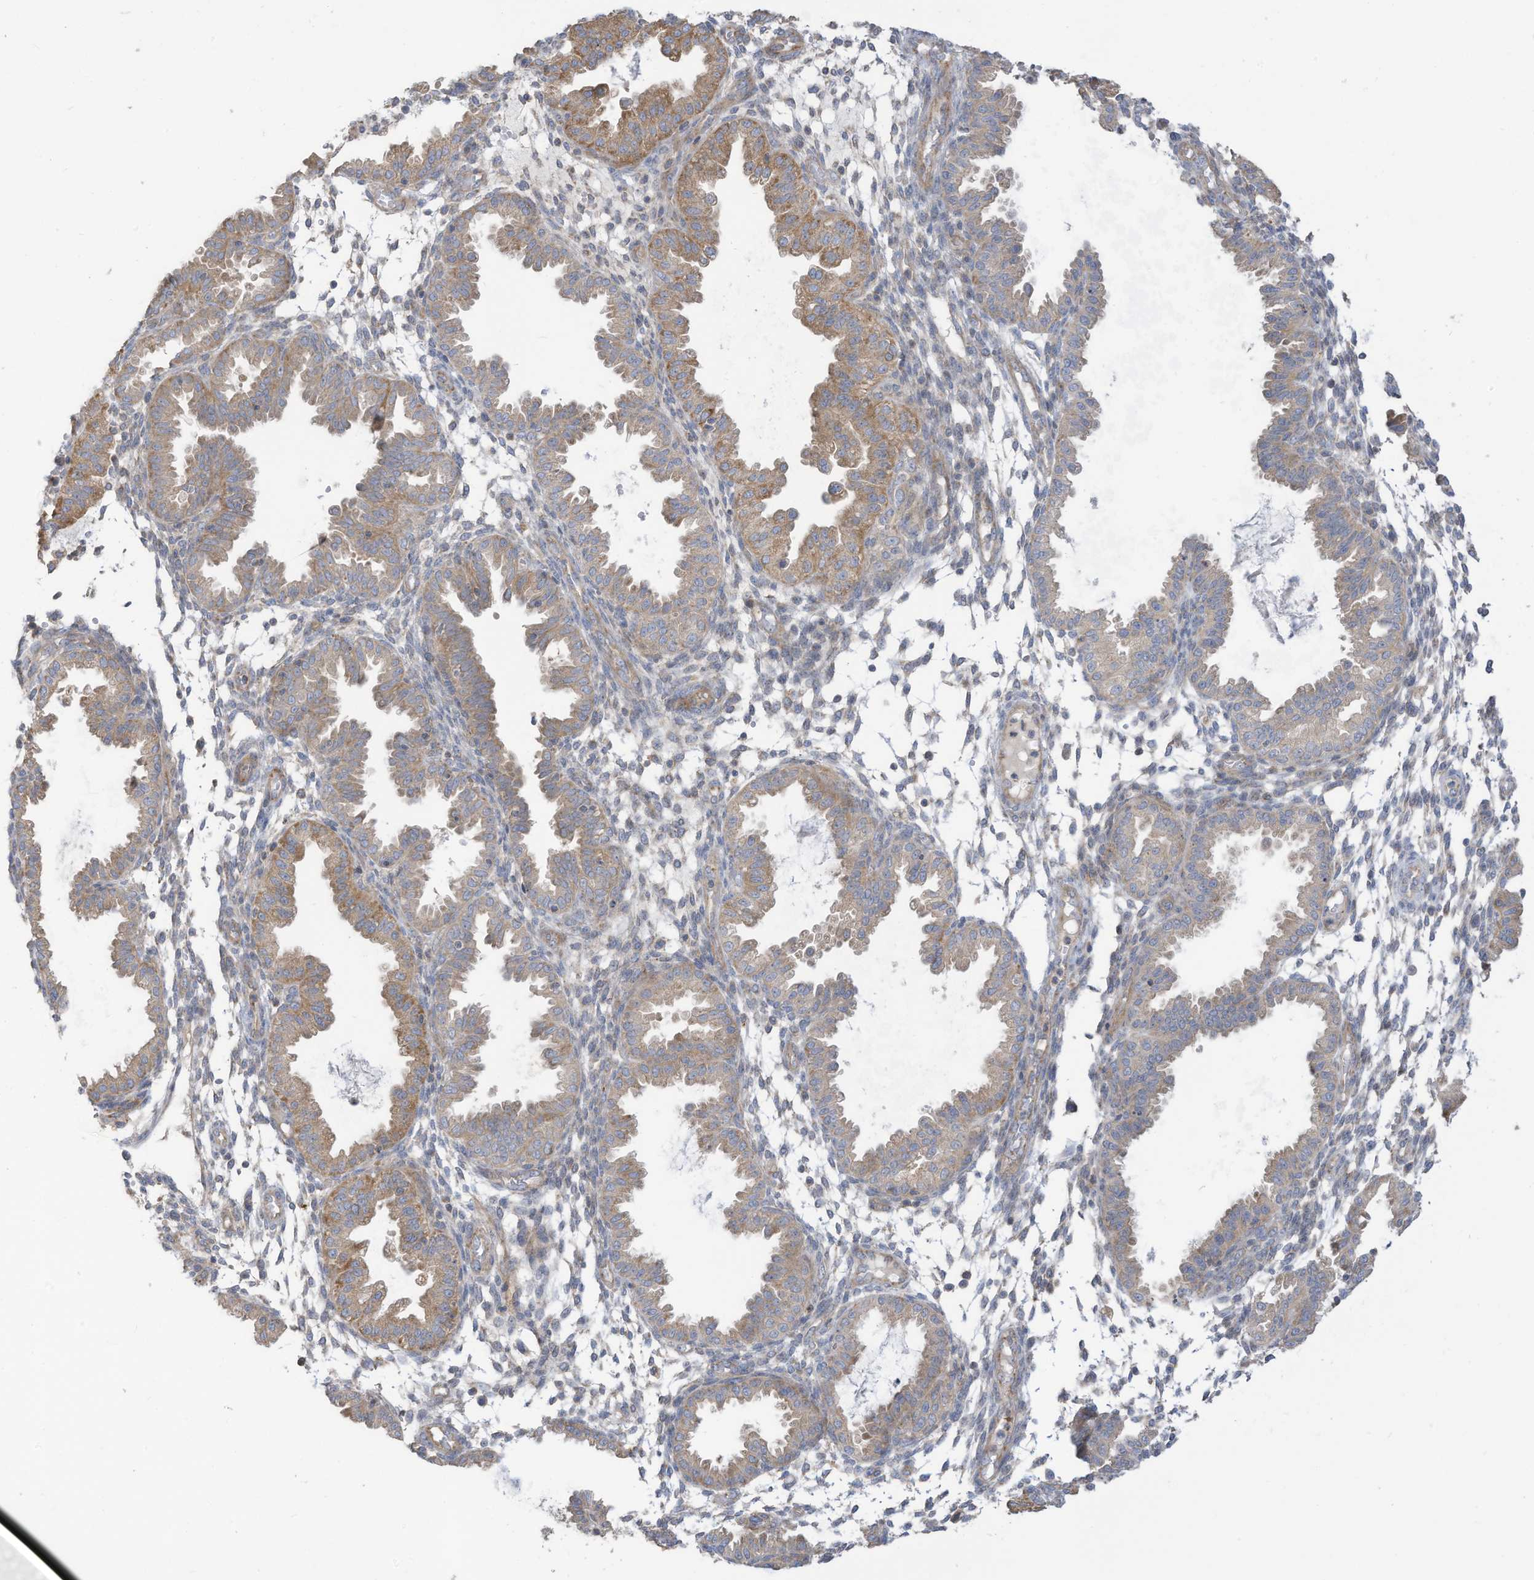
{"staining": {"intensity": "negative", "quantity": "none", "location": "none"}, "tissue": "endometrium", "cell_type": "Cells in endometrial stroma", "image_type": "normal", "snomed": [{"axis": "morphology", "description": "Normal tissue, NOS"}, {"axis": "topography", "description": "Endometrium"}], "caption": "Immunohistochemistry micrograph of benign endometrium: human endometrium stained with DAB (3,3'-diaminobenzidine) shows no significant protein positivity in cells in endometrial stroma. (Stains: DAB (3,3'-diaminobenzidine) immunohistochemistry (IHC) with hematoxylin counter stain, Microscopy: brightfield microscopy at high magnification).", "gene": "GTPBP2", "patient": {"sex": "female", "age": 33}}